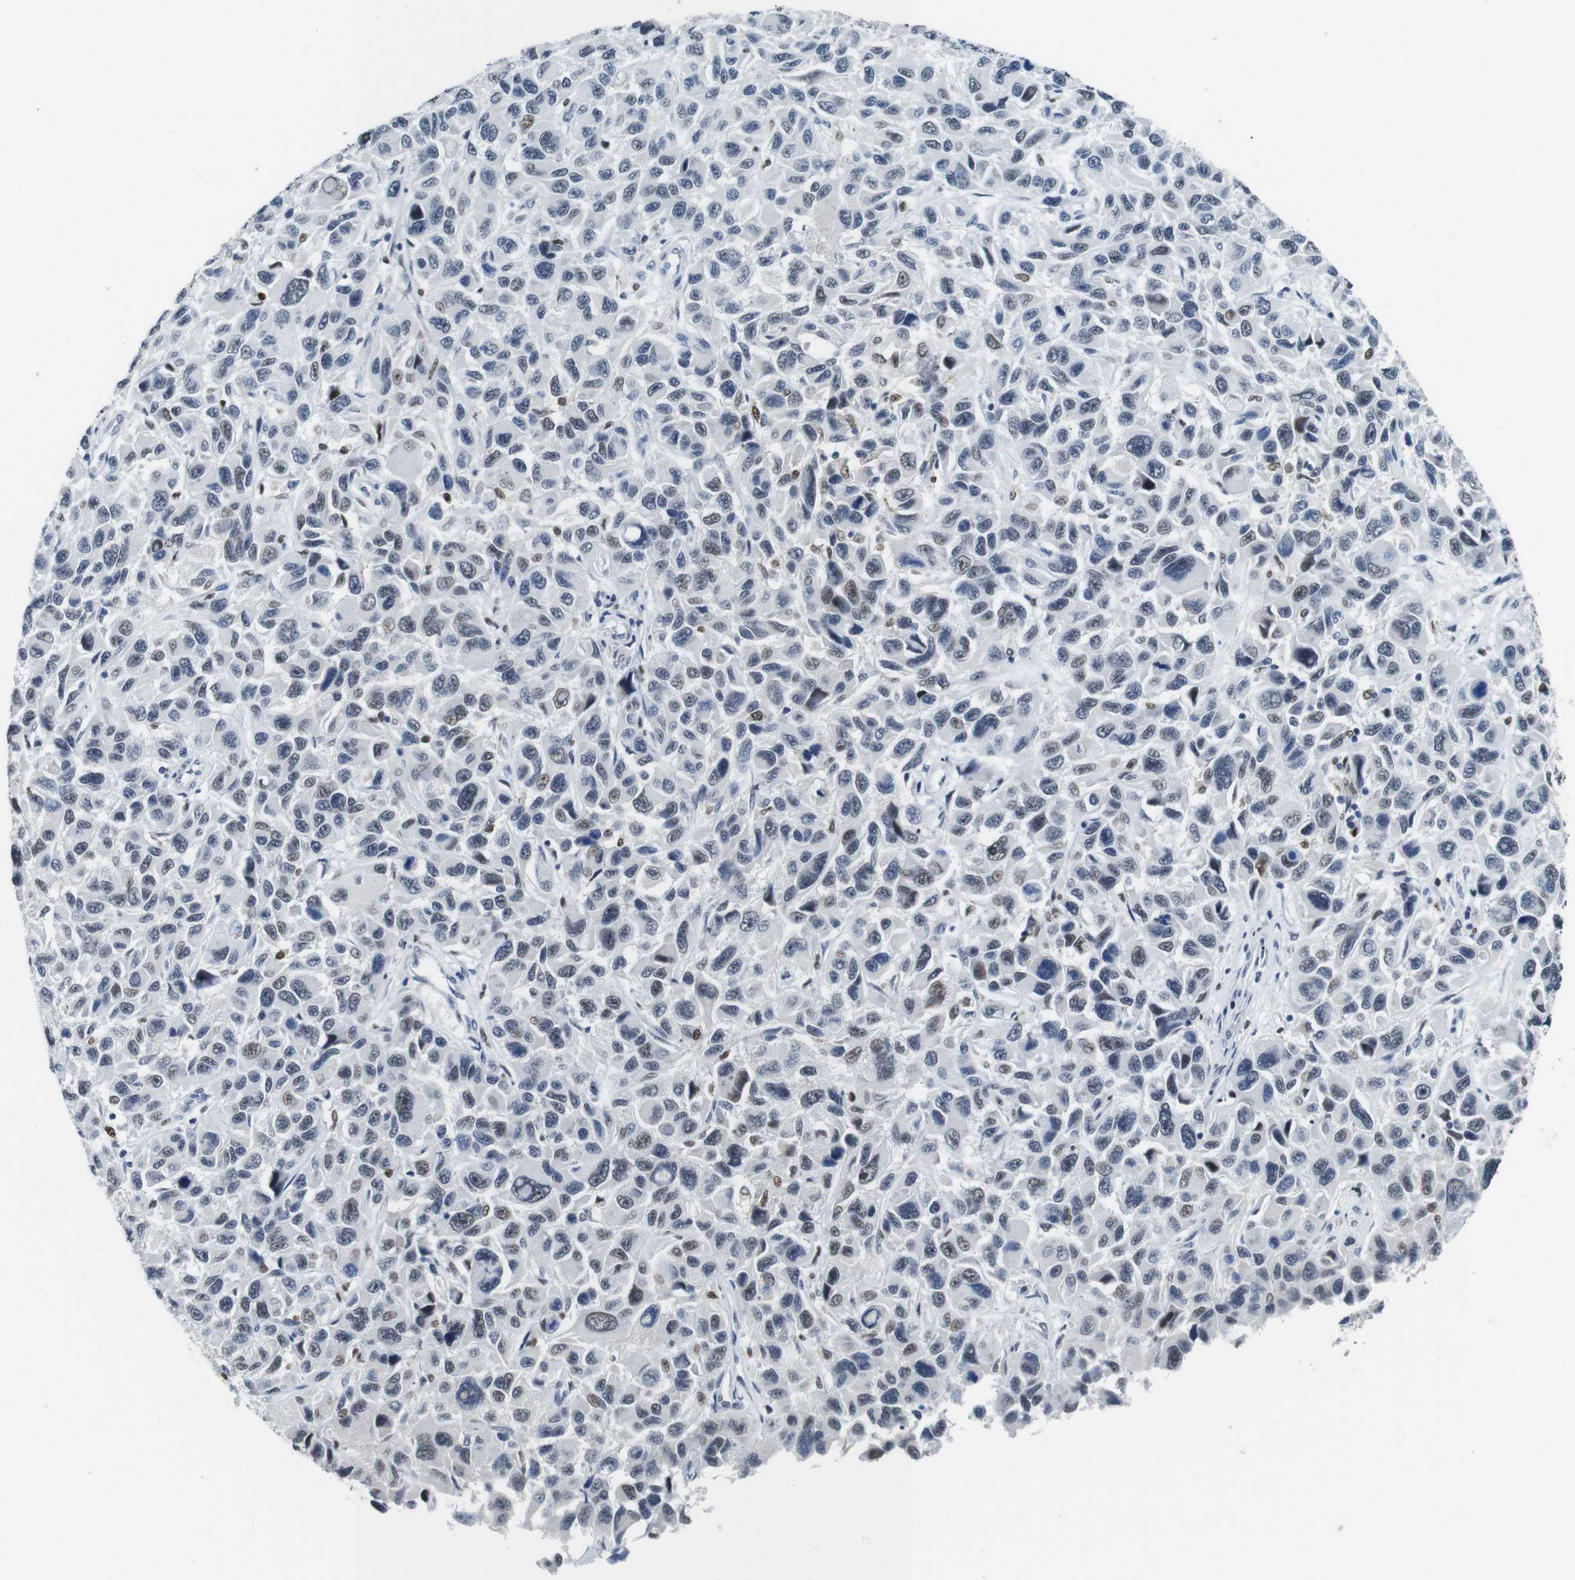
{"staining": {"intensity": "weak", "quantity": "<25%", "location": "nuclear"}, "tissue": "melanoma", "cell_type": "Tumor cells", "image_type": "cancer", "snomed": [{"axis": "morphology", "description": "Malignant melanoma, NOS"}, {"axis": "topography", "description": "Skin"}], "caption": "Tumor cells are negative for brown protein staining in malignant melanoma. (Brightfield microscopy of DAB IHC at high magnification).", "gene": "IRF8", "patient": {"sex": "male", "age": 53}}